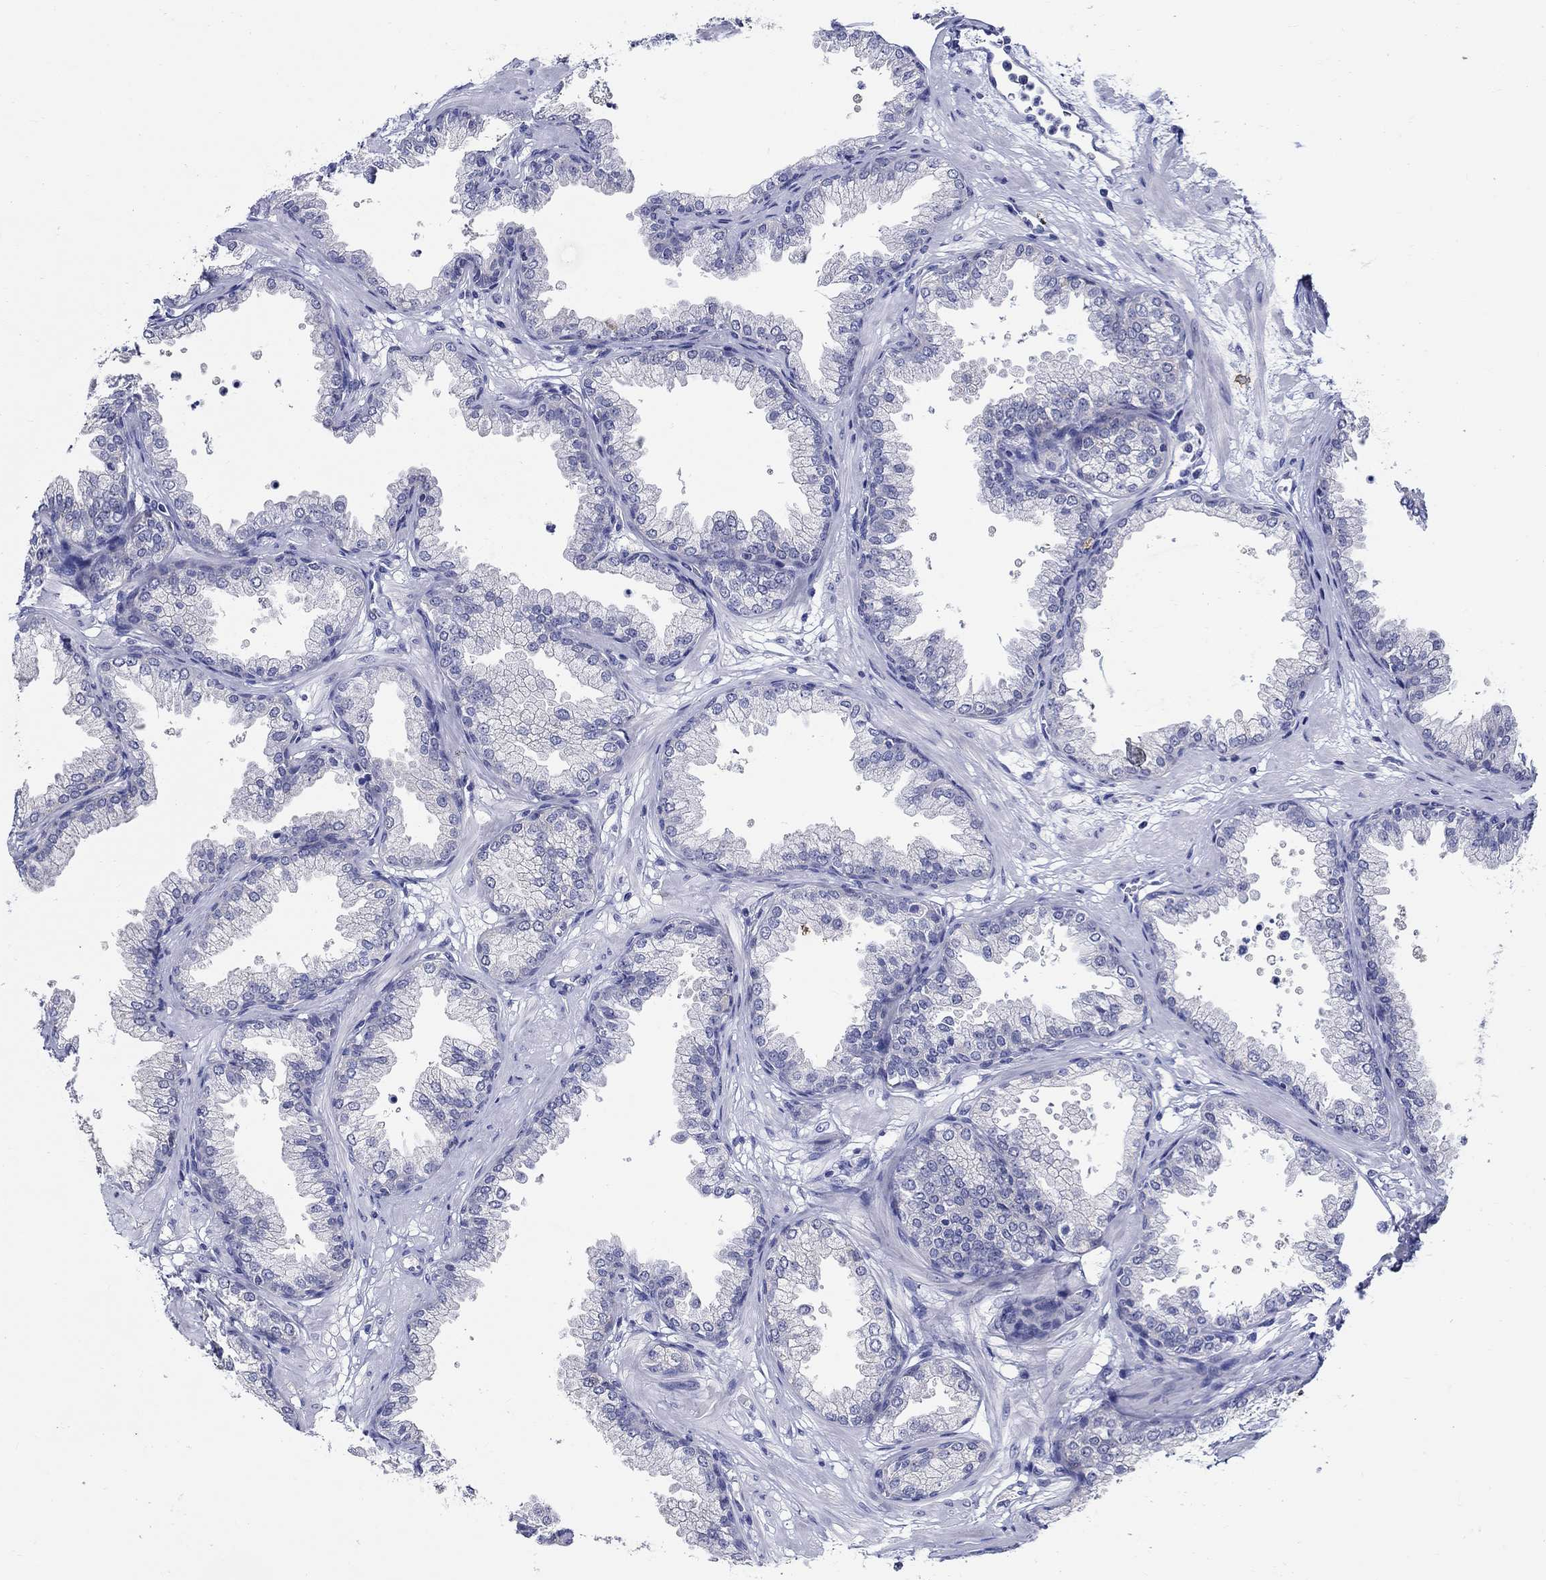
{"staining": {"intensity": "negative", "quantity": "none", "location": "none"}, "tissue": "prostate", "cell_type": "Glandular cells", "image_type": "normal", "snomed": [{"axis": "morphology", "description": "Normal tissue, NOS"}, {"axis": "topography", "description": "Prostate"}], "caption": "IHC photomicrograph of normal prostate: prostate stained with DAB shows no significant protein expression in glandular cells. (DAB IHC, high magnification).", "gene": "SLC30A3", "patient": {"sex": "male", "age": 37}}